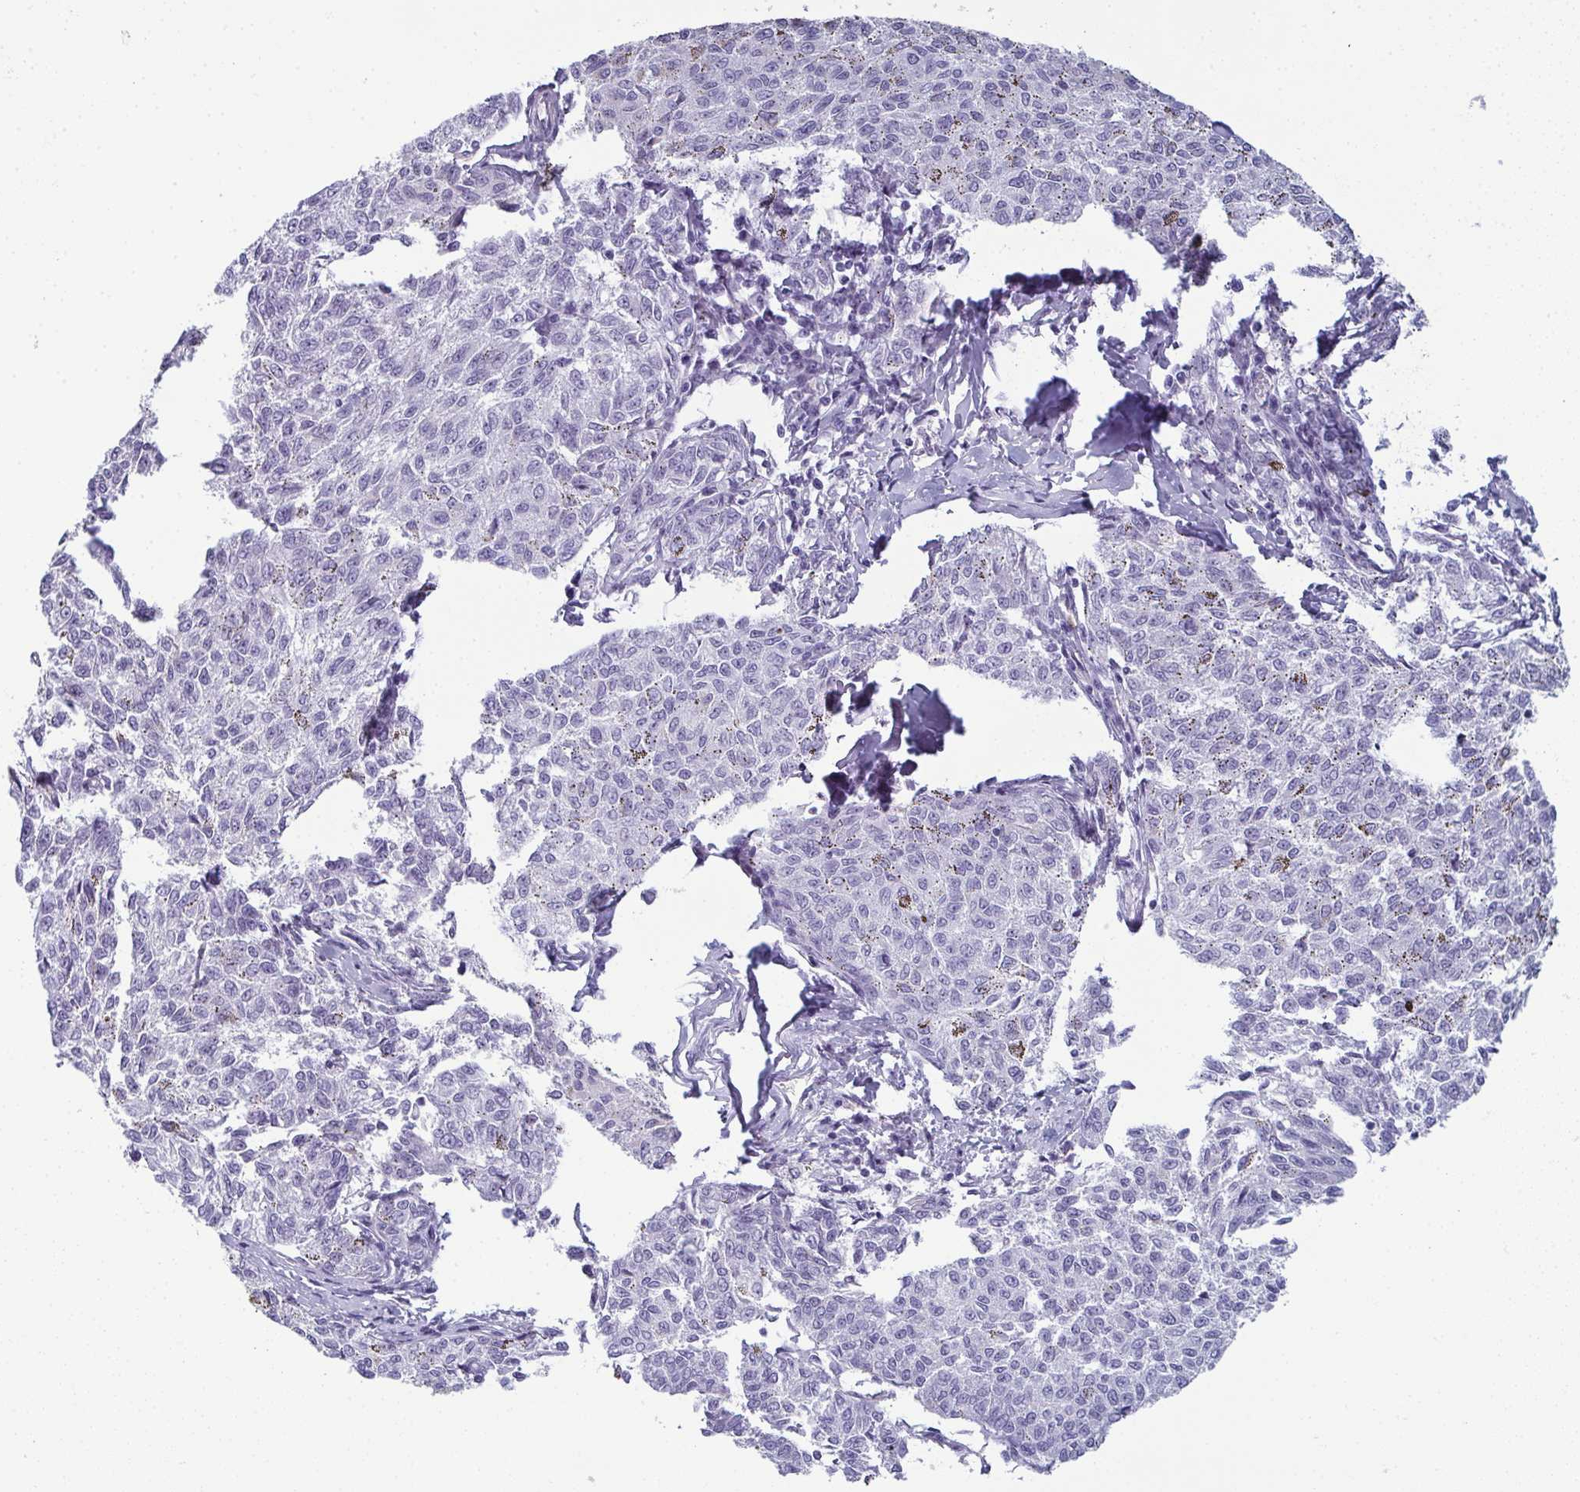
{"staining": {"intensity": "negative", "quantity": "none", "location": "none"}, "tissue": "melanoma", "cell_type": "Tumor cells", "image_type": "cancer", "snomed": [{"axis": "morphology", "description": "Malignant melanoma, NOS"}, {"axis": "topography", "description": "Skin"}], "caption": "Human malignant melanoma stained for a protein using IHC shows no expression in tumor cells.", "gene": "CDA", "patient": {"sex": "female", "age": 72}}